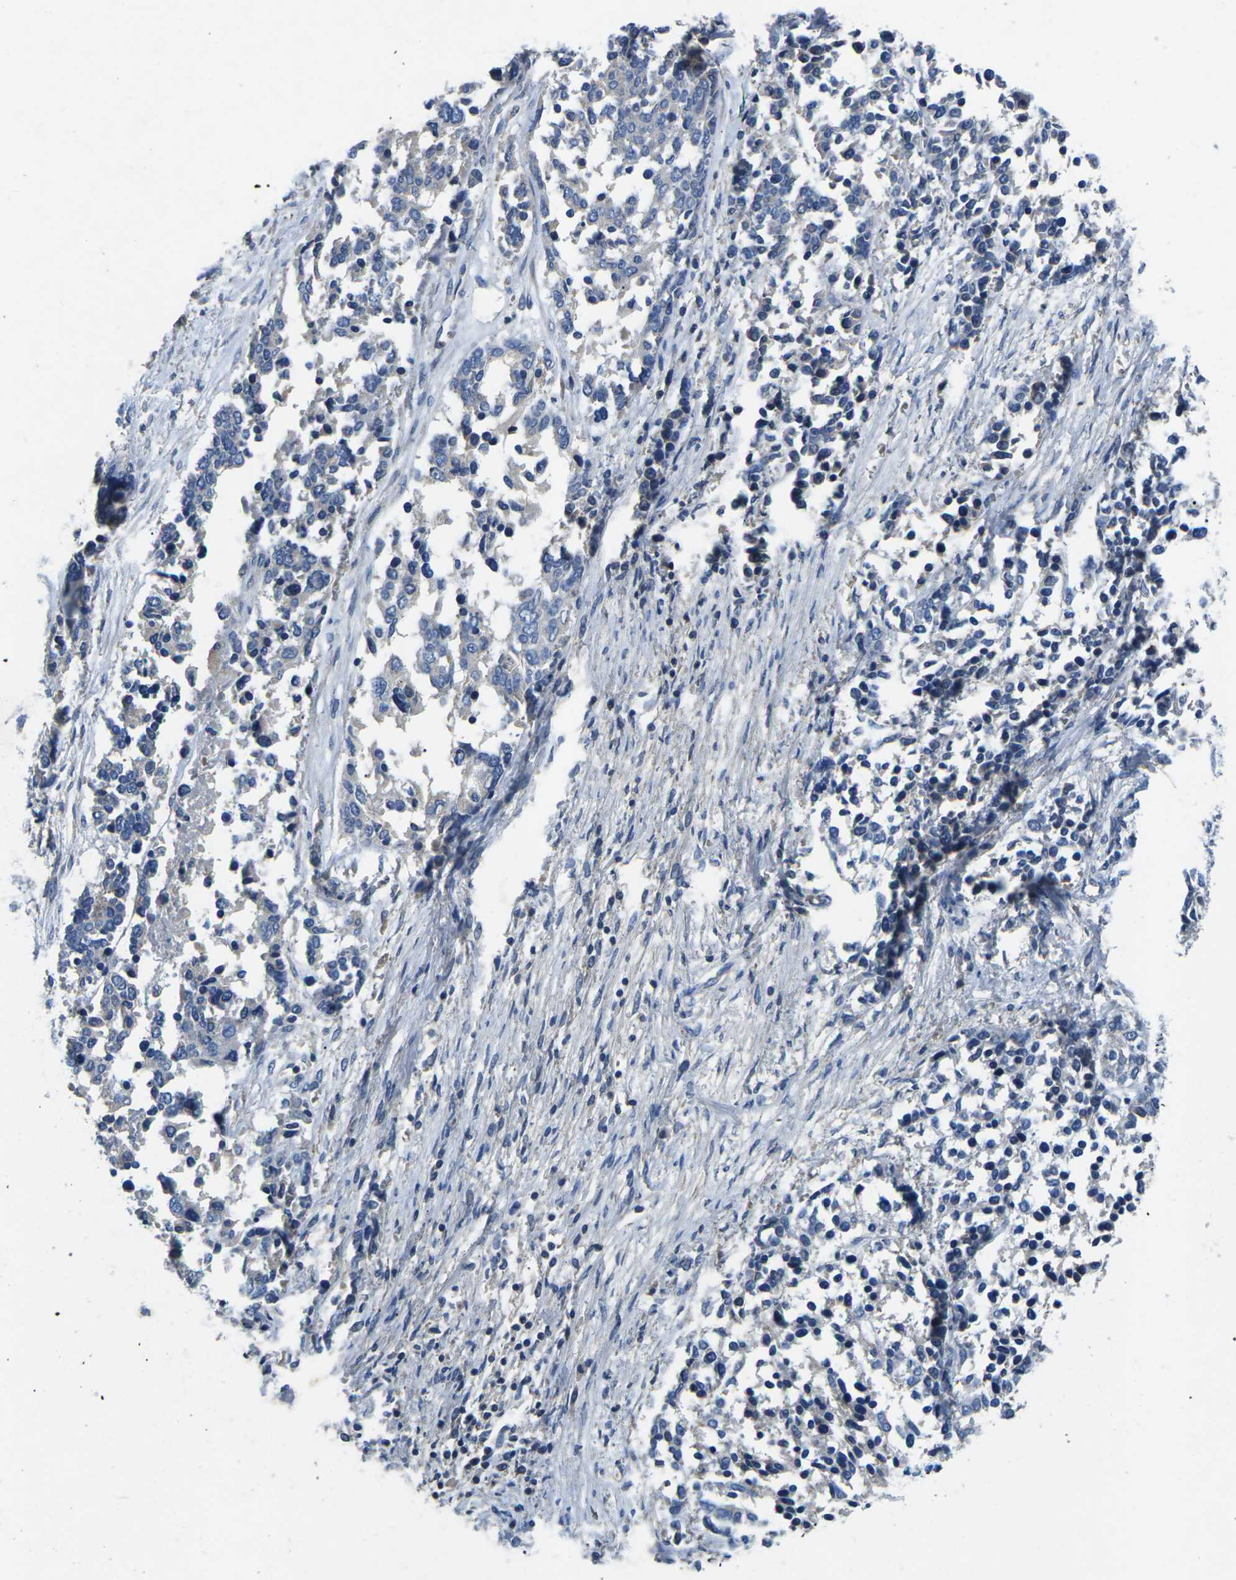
{"staining": {"intensity": "negative", "quantity": "none", "location": "none"}, "tissue": "ovarian cancer", "cell_type": "Tumor cells", "image_type": "cancer", "snomed": [{"axis": "morphology", "description": "Cystadenocarcinoma, serous, NOS"}, {"axis": "topography", "description": "Ovary"}], "caption": "Immunohistochemistry micrograph of serous cystadenocarcinoma (ovarian) stained for a protein (brown), which exhibits no staining in tumor cells. (Stains: DAB immunohistochemistry (IHC) with hematoxylin counter stain, Microscopy: brightfield microscopy at high magnification).", "gene": "PDCD6IP", "patient": {"sex": "female", "age": 44}}